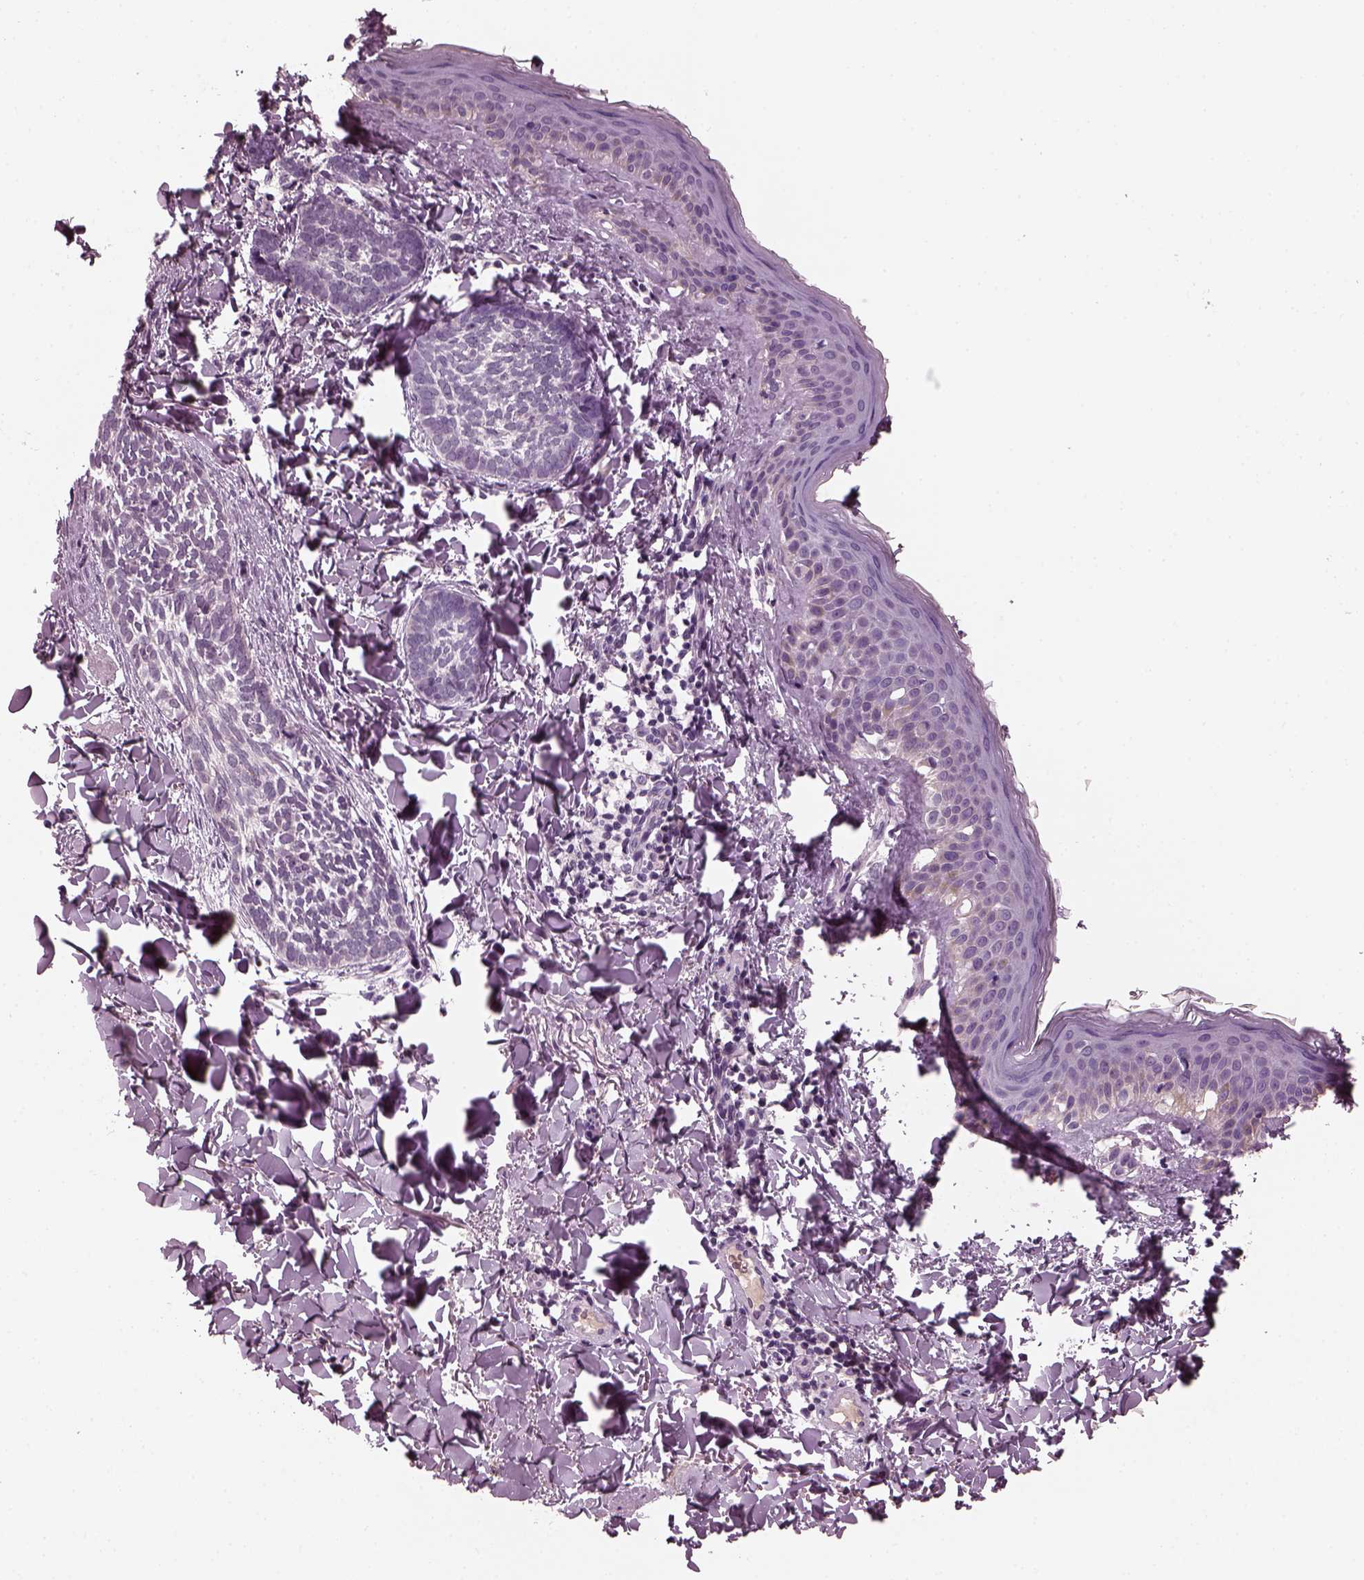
{"staining": {"intensity": "negative", "quantity": "none", "location": "none"}, "tissue": "skin cancer", "cell_type": "Tumor cells", "image_type": "cancer", "snomed": [{"axis": "morphology", "description": "Normal tissue, NOS"}, {"axis": "morphology", "description": "Basal cell carcinoma"}, {"axis": "topography", "description": "Skin"}], "caption": "An IHC histopathology image of skin cancer is shown. There is no staining in tumor cells of skin cancer.", "gene": "PORCN", "patient": {"sex": "male", "age": 46}}